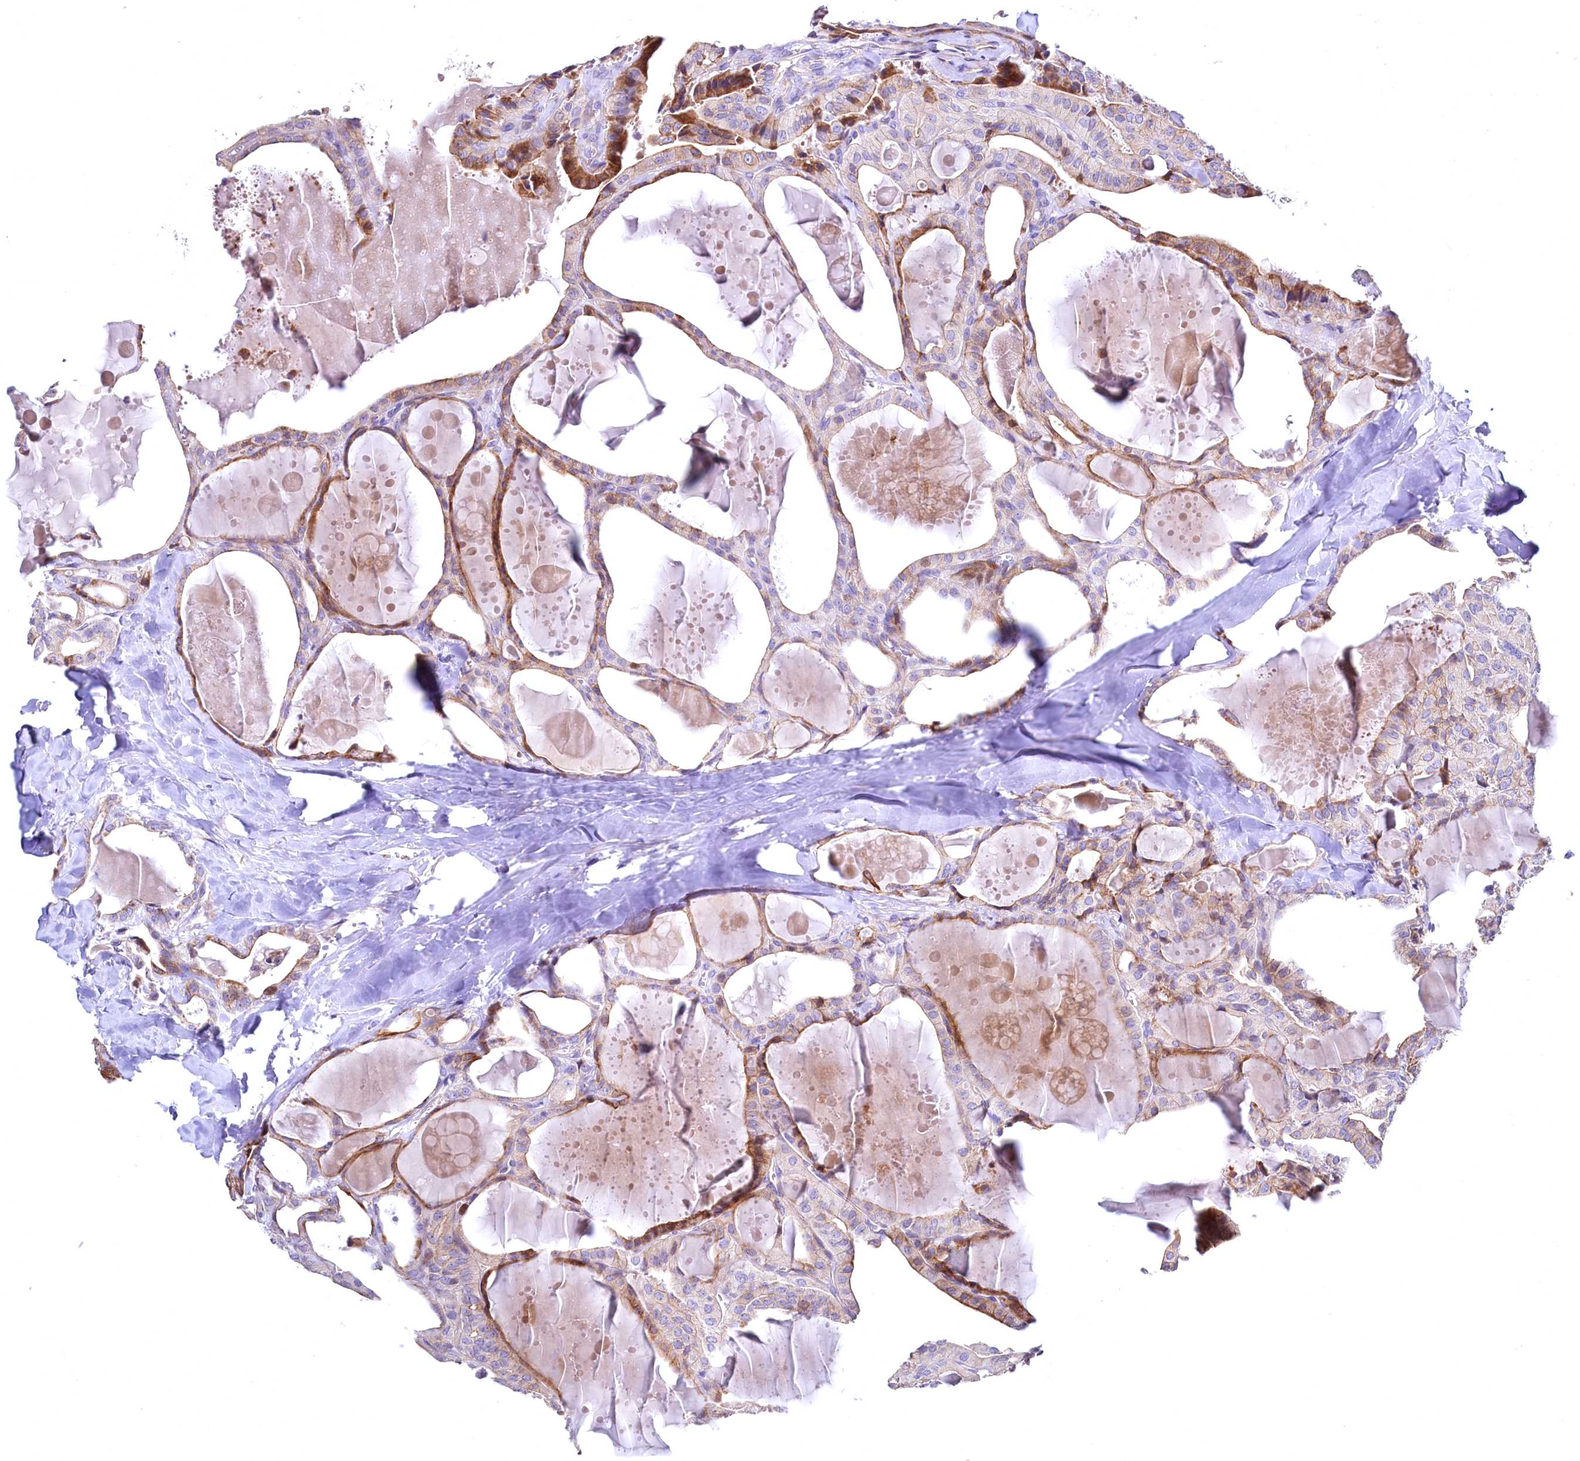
{"staining": {"intensity": "moderate", "quantity": "<25%", "location": "cytoplasmic/membranous"}, "tissue": "thyroid cancer", "cell_type": "Tumor cells", "image_type": "cancer", "snomed": [{"axis": "morphology", "description": "Papillary adenocarcinoma, NOS"}, {"axis": "topography", "description": "Thyroid gland"}], "caption": "Tumor cells show low levels of moderate cytoplasmic/membranous staining in about <25% of cells in human thyroid cancer (papillary adenocarcinoma).", "gene": "WNT8A", "patient": {"sex": "male", "age": 52}}